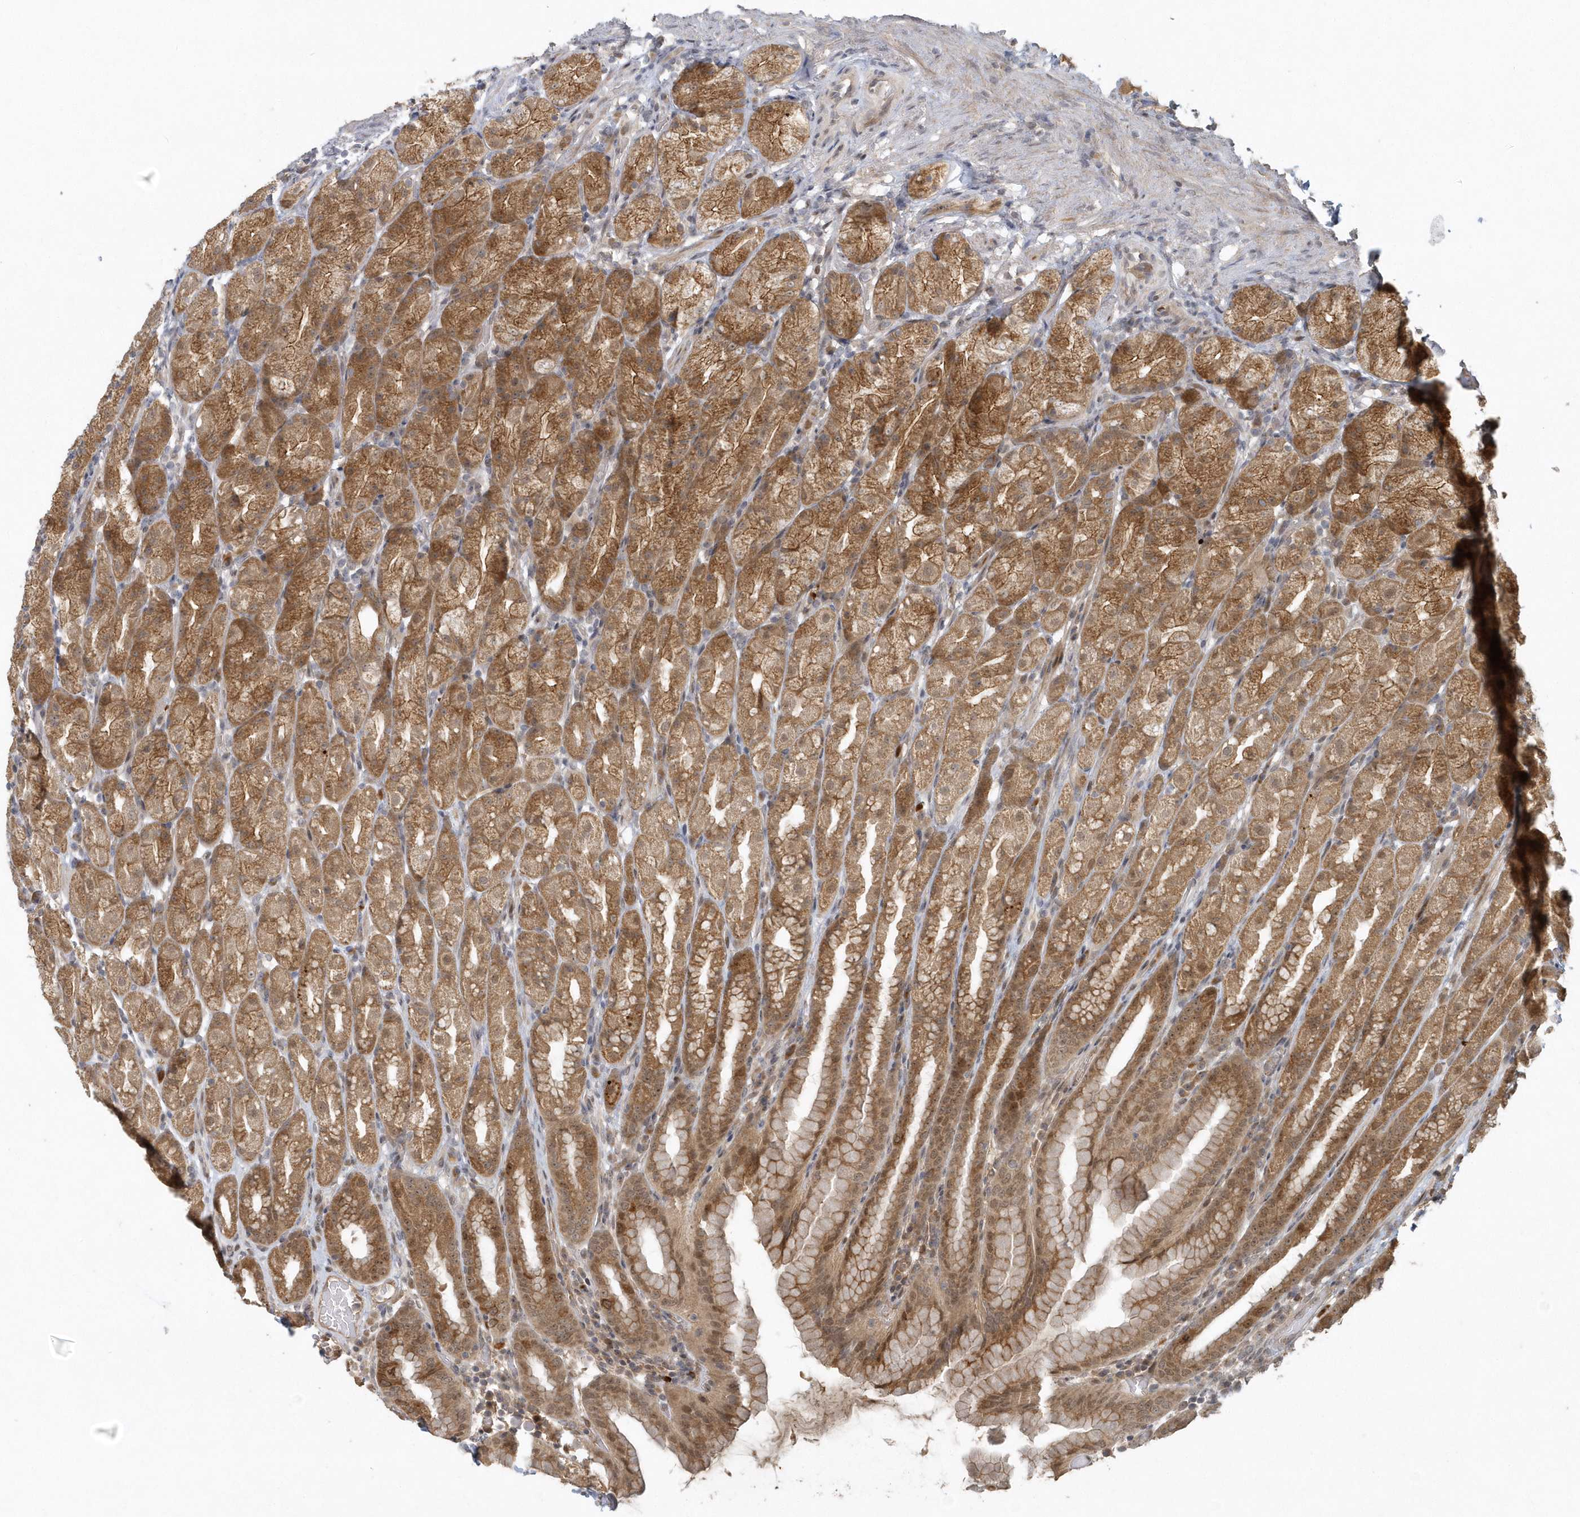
{"staining": {"intensity": "moderate", "quantity": ">75%", "location": "cytoplasmic/membranous"}, "tissue": "stomach", "cell_type": "Glandular cells", "image_type": "normal", "snomed": [{"axis": "morphology", "description": "Normal tissue, NOS"}, {"axis": "topography", "description": "Stomach, upper"}], "caption": "Immunohistochemical staining of unremarkable human stomach exhibits medium levels of moderate cytoplasmic/membranous staining in about >75% of glandular cells.", "gene": "TRAIP", "patient": {"sex": "male", "age": 68}}